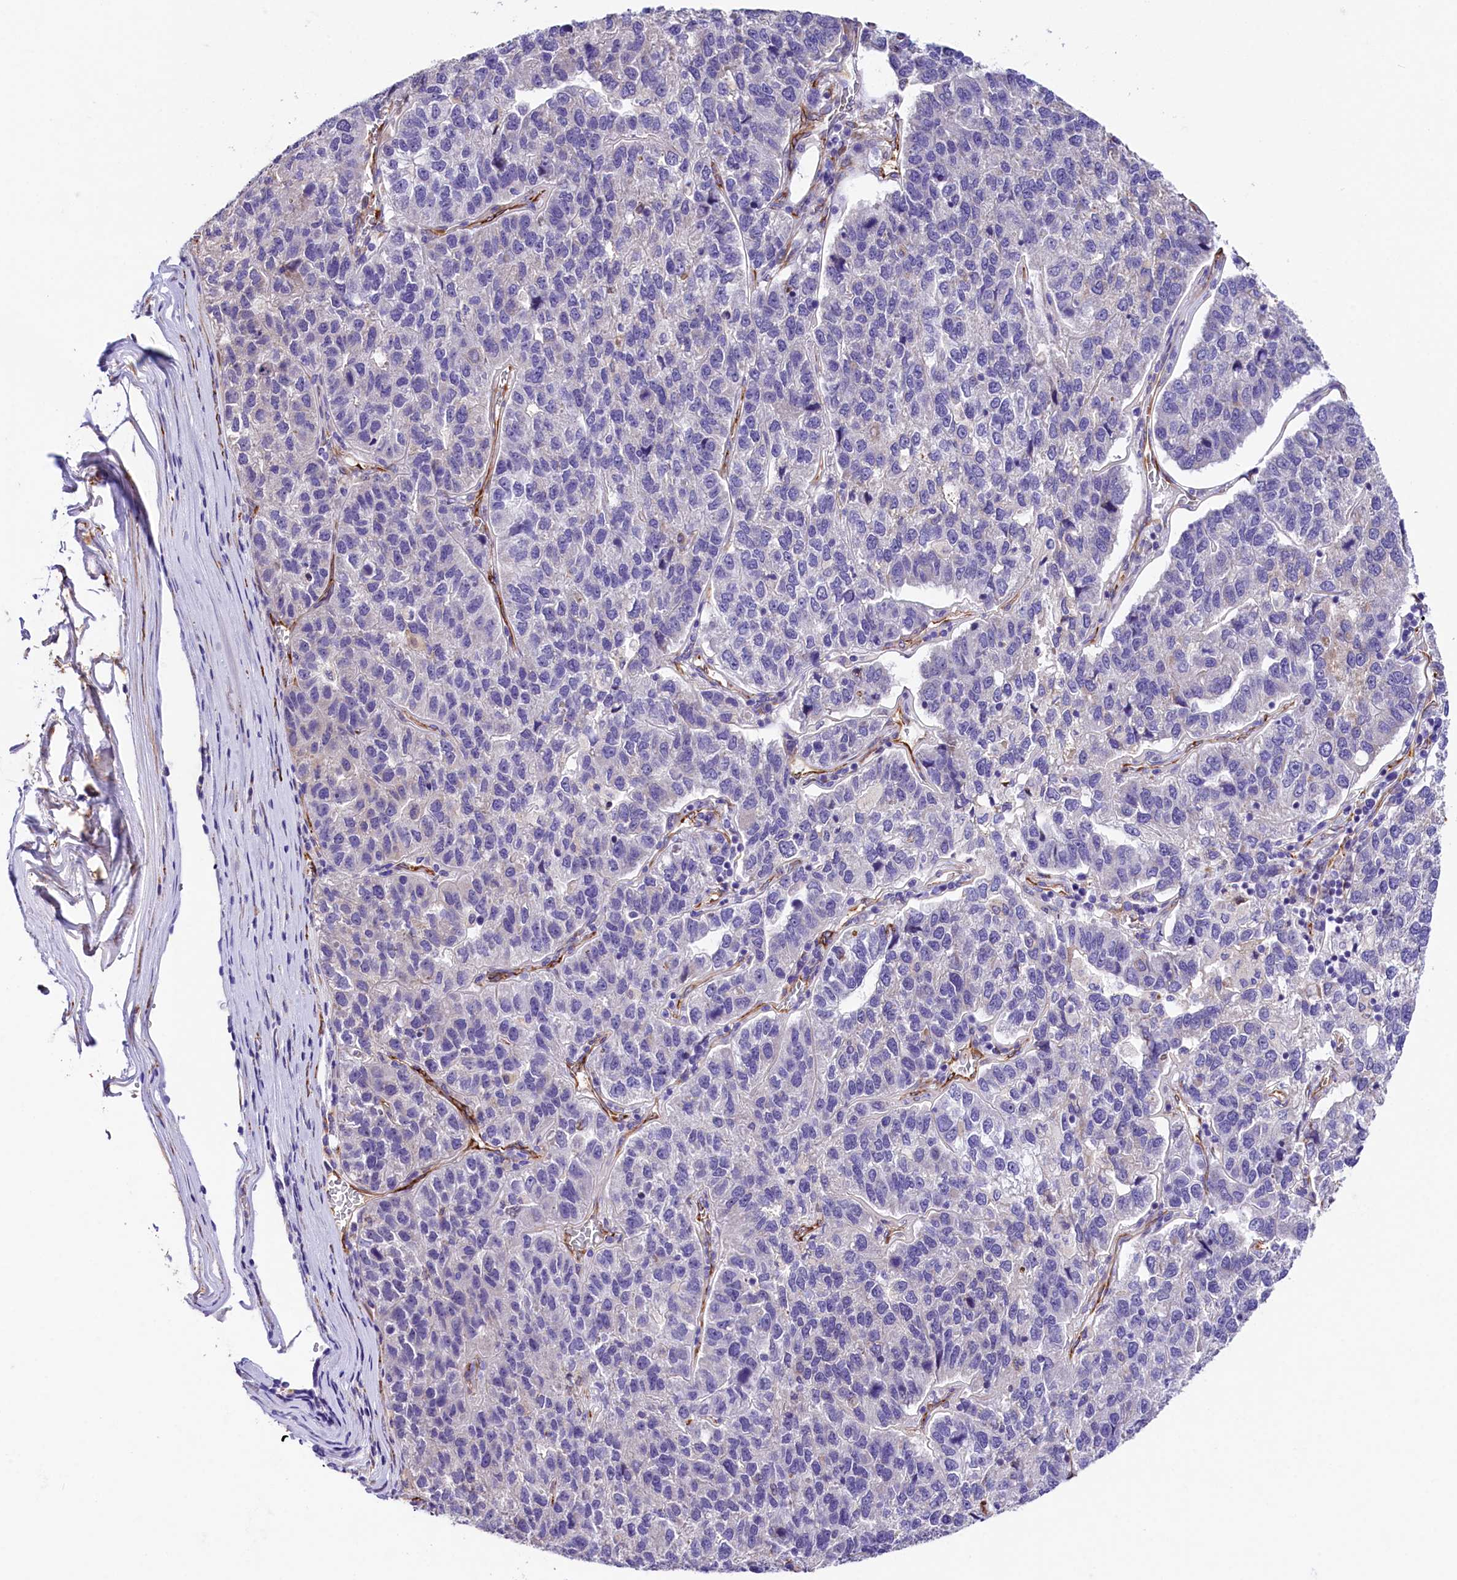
{"staining": {"intensity": "negative", "quantity": "none", "location": "none"}, "tissue": "pancreatic cancer", "cell_type": "Tumor cells", "image_type": "cancer", "snomed": [{"axis": "morphology", "description": "Adenocarcinoma, NOS"}, {"axis": "topography", "description": "Pancreas"}], "caption": "An image of adenocarcinoma (pancreatic) stained for a protein shows no brown staining in tumor cells.", "gene": "ITGA1", "patient": {"sex": "female", "age": 61}}